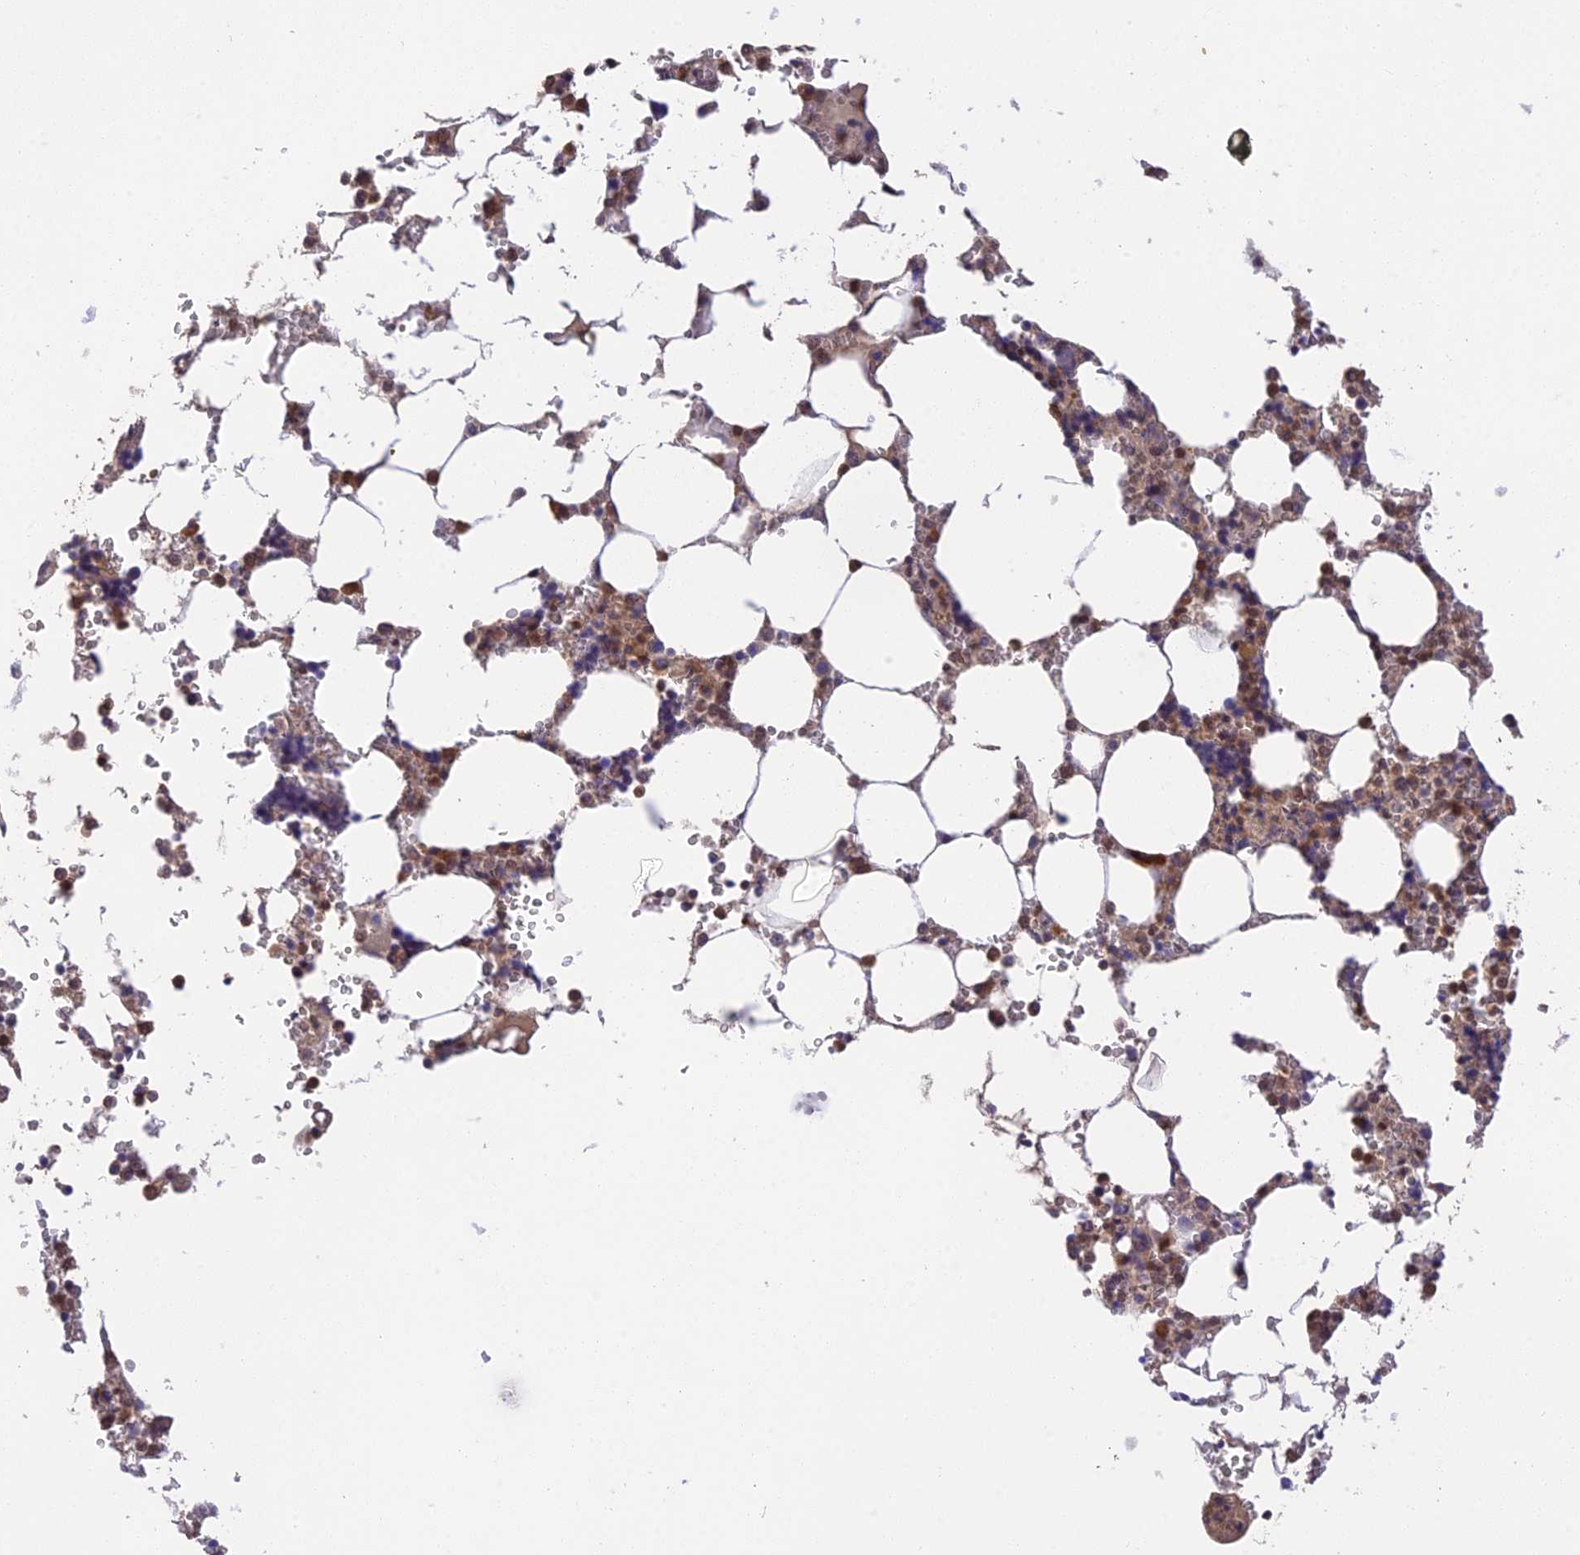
{"staining": {"intensity": "moderate", "quantity": "25%-75%", "location": "cytoplasmic/membranous,nuclear"}, "tissue": "bone marrow", "cell_type": "Hematopoietic cells", "image_type": "normal", "snomed": [{"axis": "morphology", "description": "Normal tissue, NOS"}, {"axis": "topography", "description": "Bone marrow"}], "caption": "About 25%-75% of hematopoietic cells in normal human bone marrow exhibit moderate cytoplasmic/membranous,nuclear protein expression as visualized by brown immunohistochemical staining.", "gene": "PEX16", "patient": {"sex": "male", "age": 64}}